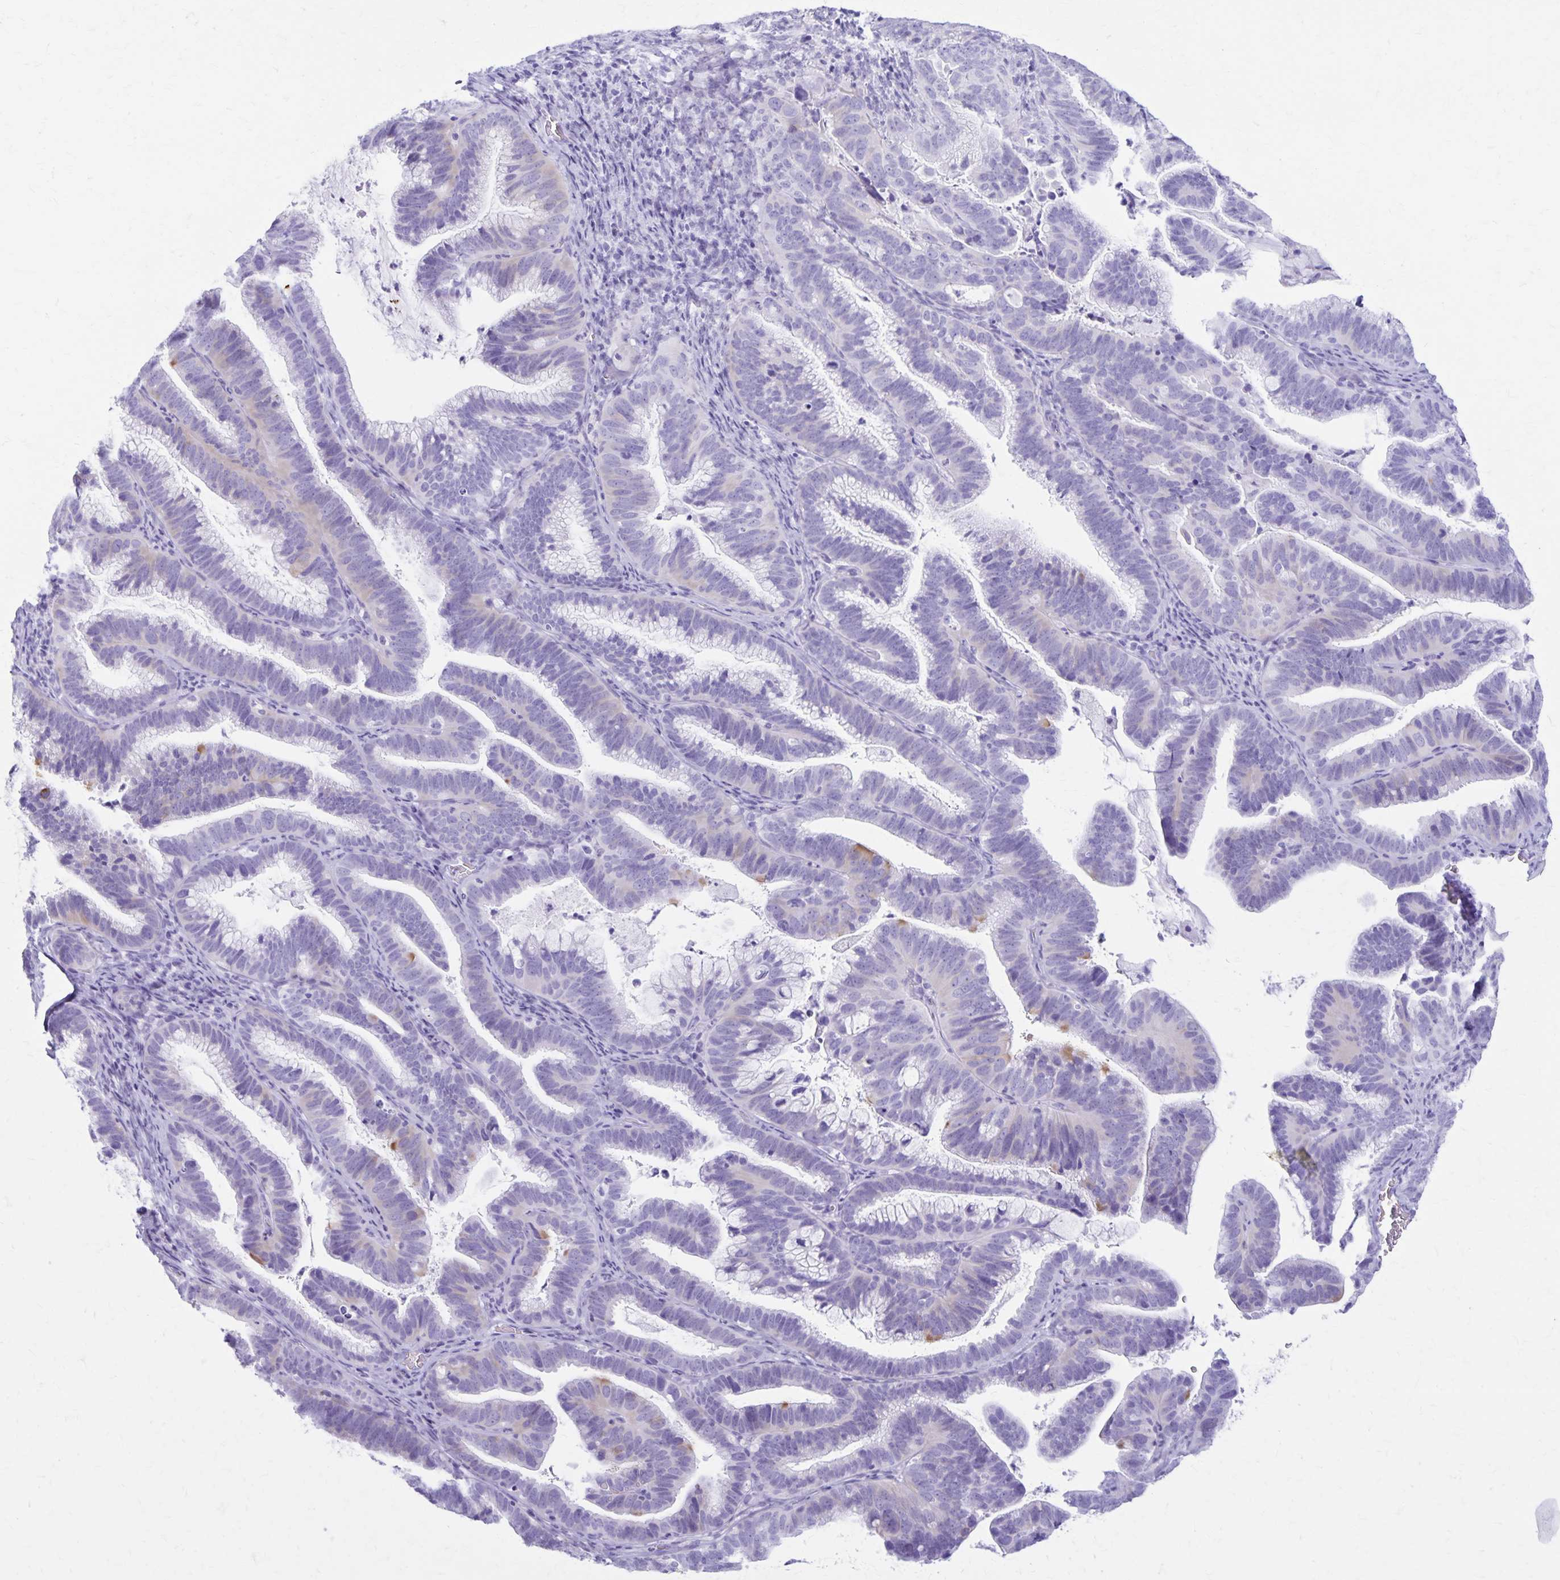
{"staining": {"intensity": "moderate", "quantity": "<25%", "location": "cytoplasmic/membranous"}, "tissue": "cervical cancer", "cell_type": "Tumor cells", "image_type": "cancer", "snomed": [{"axis": "morphology", "description": "Adenocarcinoma, NOS"}, {"axis": "topography", "description": "Cervix"}], "caption": "Protein staining displays moderate cytoplasmic/membranous staining in approximately <25% of tumor cells in cervical adenocarcinoma.", "gene": "DEFA5", "patient": {"sex": "female", "age": 61}}